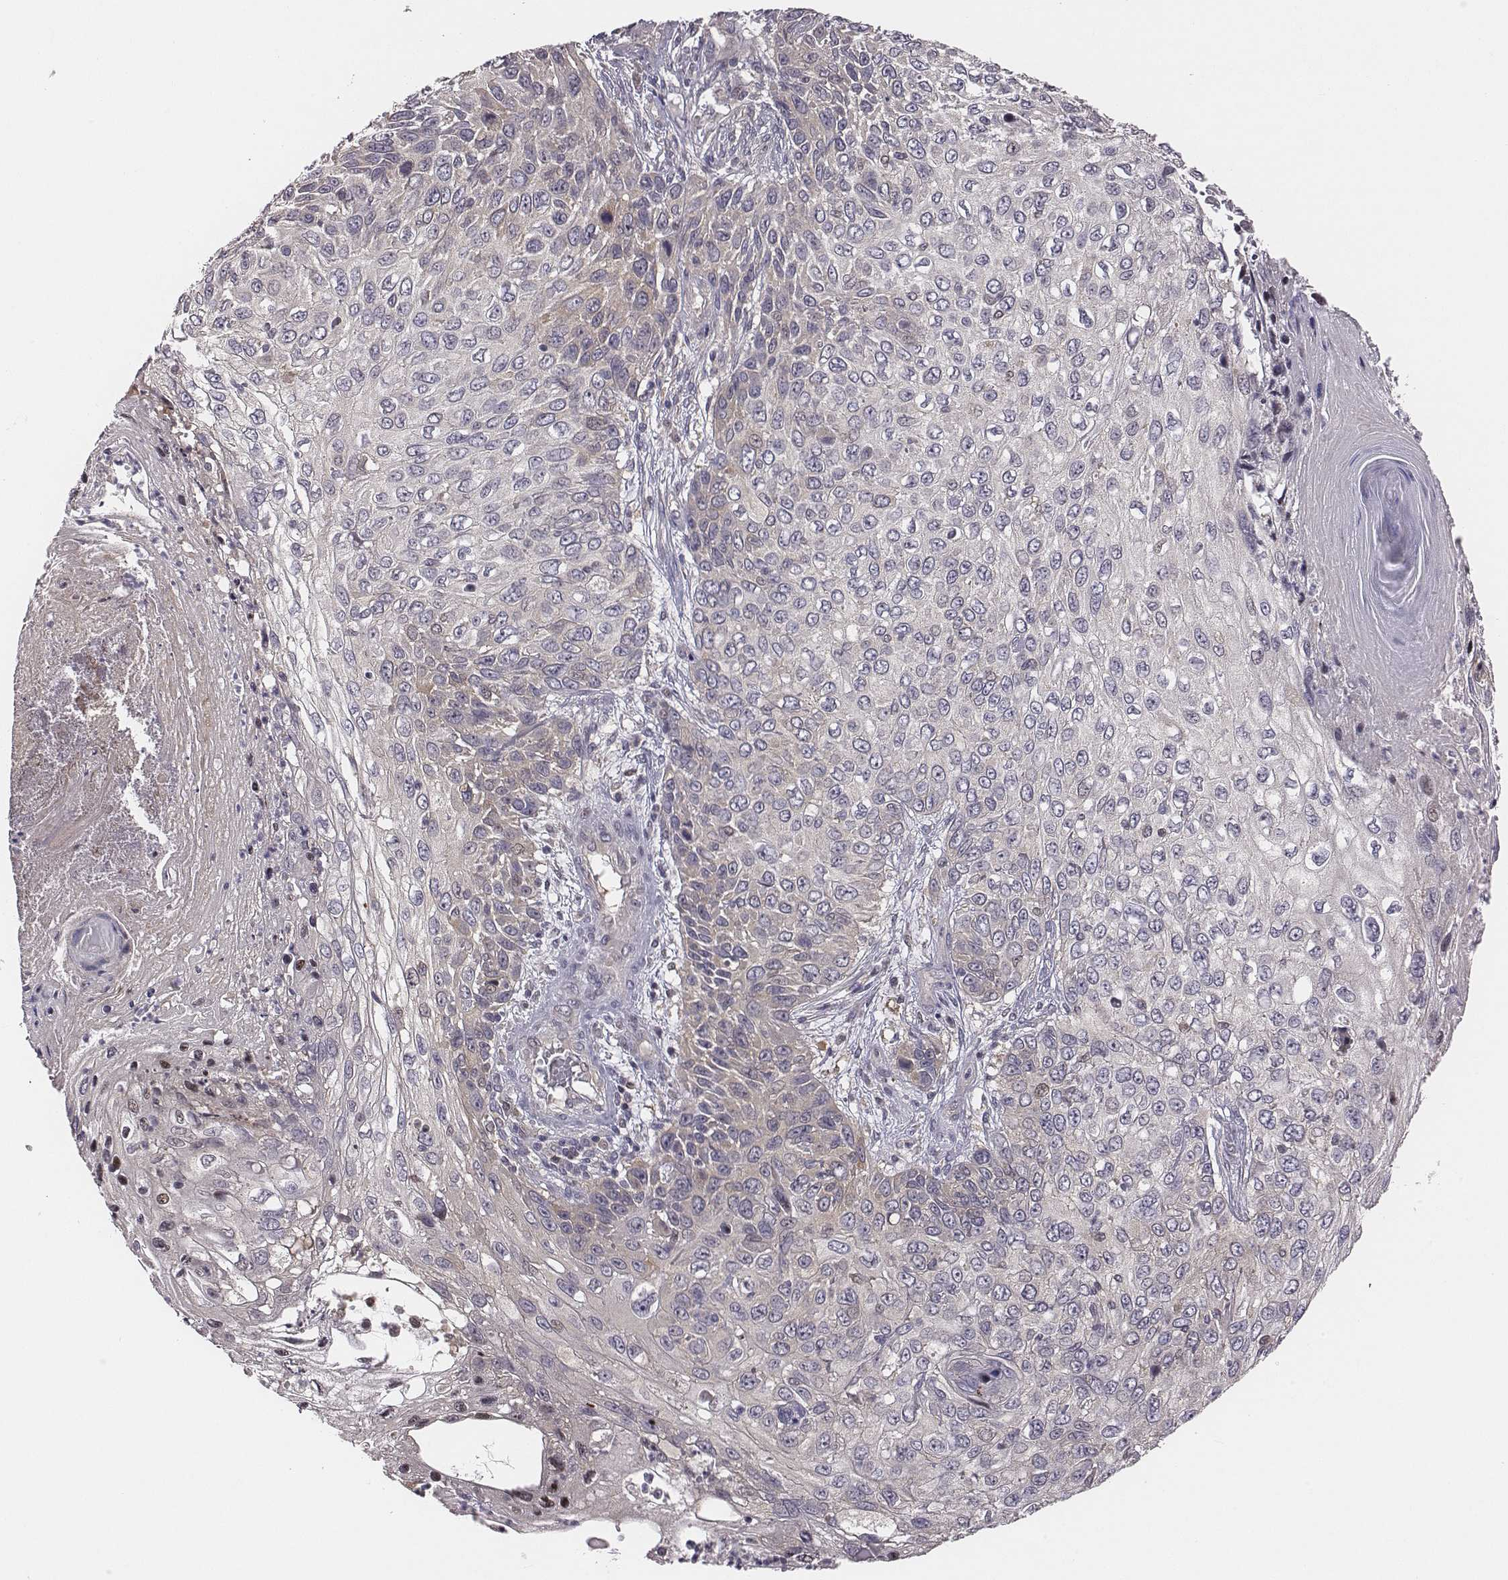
{"staining": {"intensity": "weak", "quantity": "<25%", "location": "cytoplasmic/membranous"}, "tissue": "skin cancer", "cell_type": "Tumor cells", "image_type": "cancer", "snomed": [{"axis": "morphology", "description": "Squamous cell carcinoma, NOS"}, {"axis": "topography", "description": "Skin"}], "caption": "High power microscopy photomicrograph of an immunohistochemistry photomicrograph of skin cancer, revealing no significant expression in tumor cells.", "gene": "SMURF2", "patient": {"sex": "male", "age": 92}}